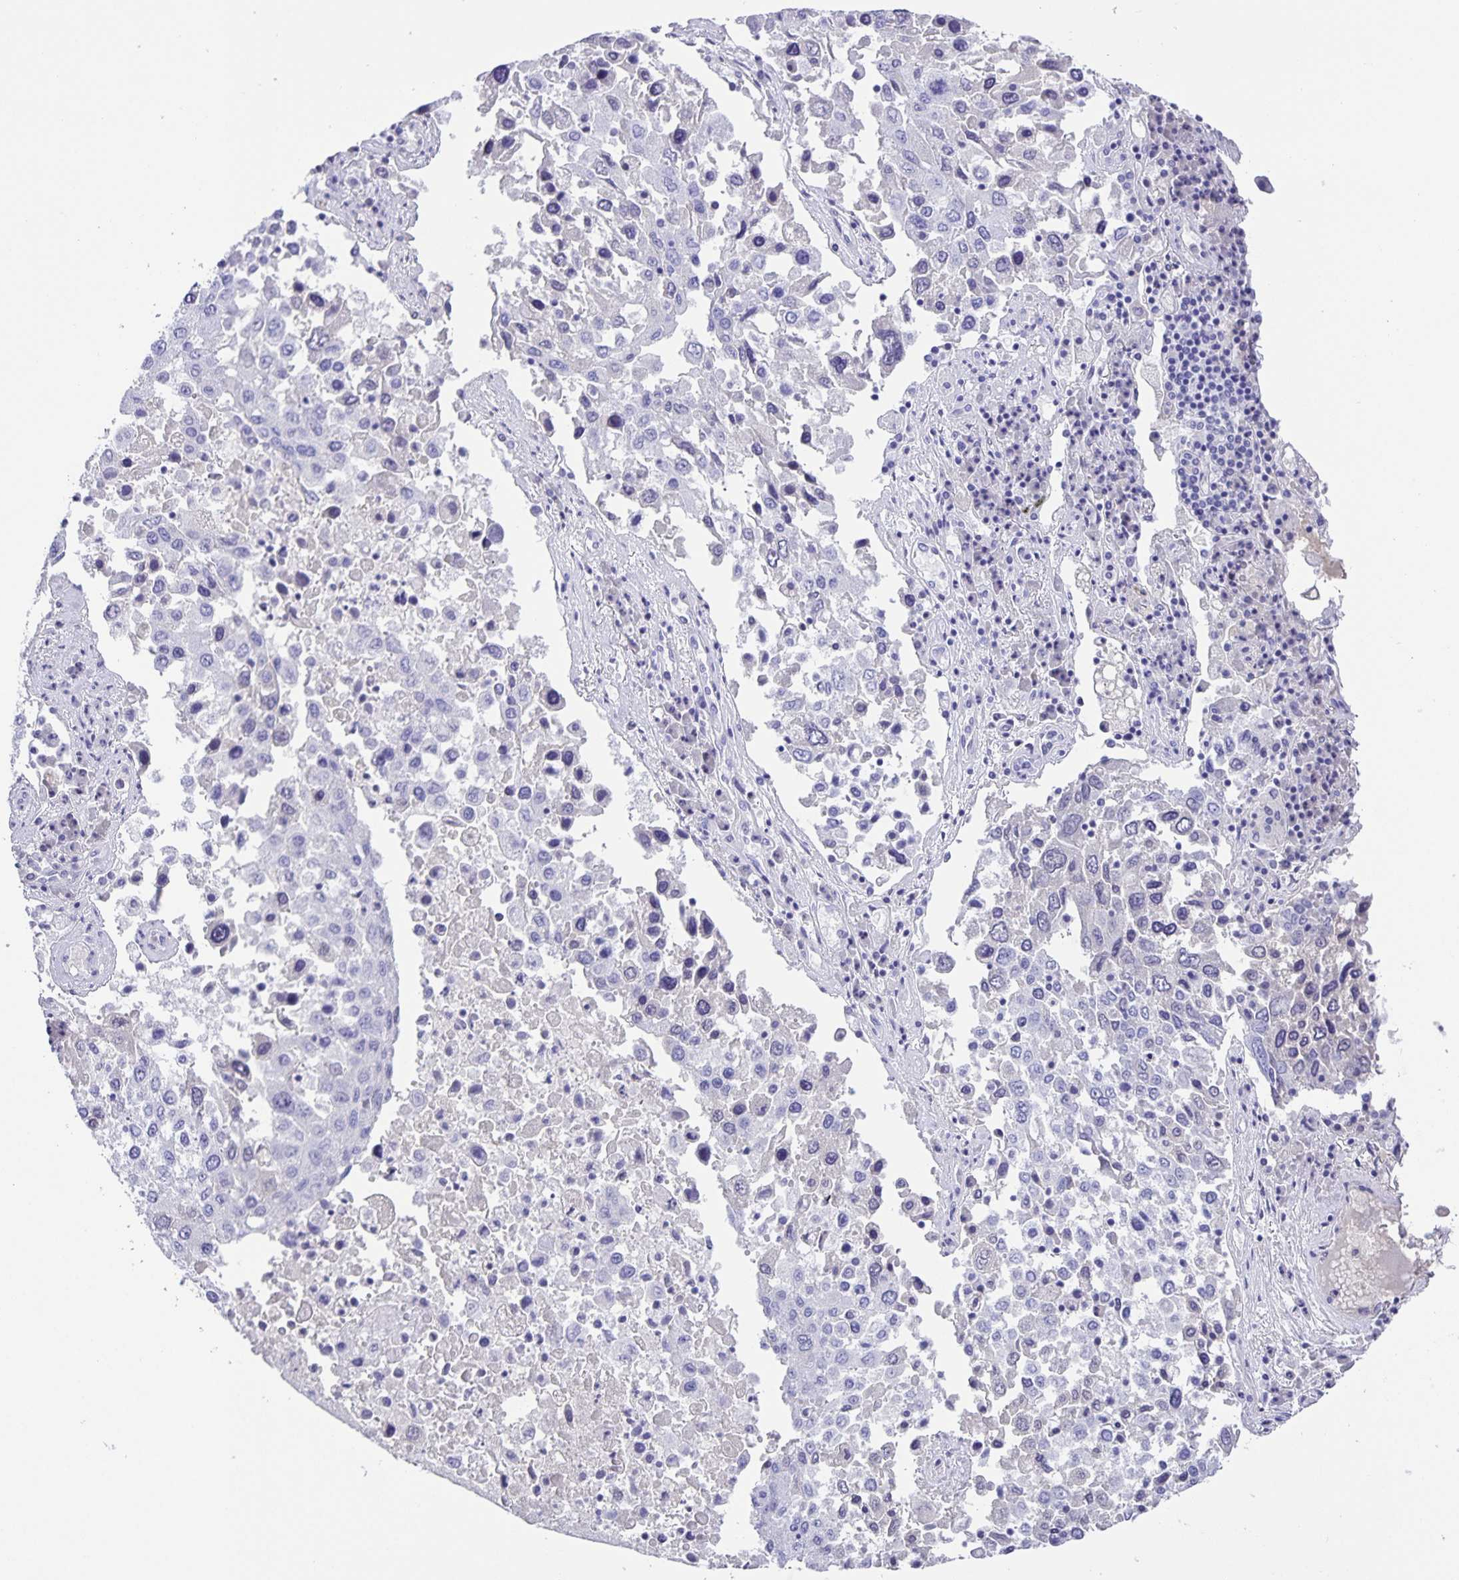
{"staining": {"intensity": "negative", "quantity": "none", "location": "none"}, "tissue": "lung cancer", "cell_type": "Tumor cells", "image_type": "cancer", "snomed": [{"axis": "morphology", "description": "Squamous cell carcinoma, NOS"}, {"axis": "topography", "description": "Lung"}], "caption": "A high-resolution micrograph shows immunohistochemistry (IHC) staining of lung cancer, which displays no significant expression in tumor cells.", "gene": "UBQLN3", "patient": {"sex": "male", "age": 65}}